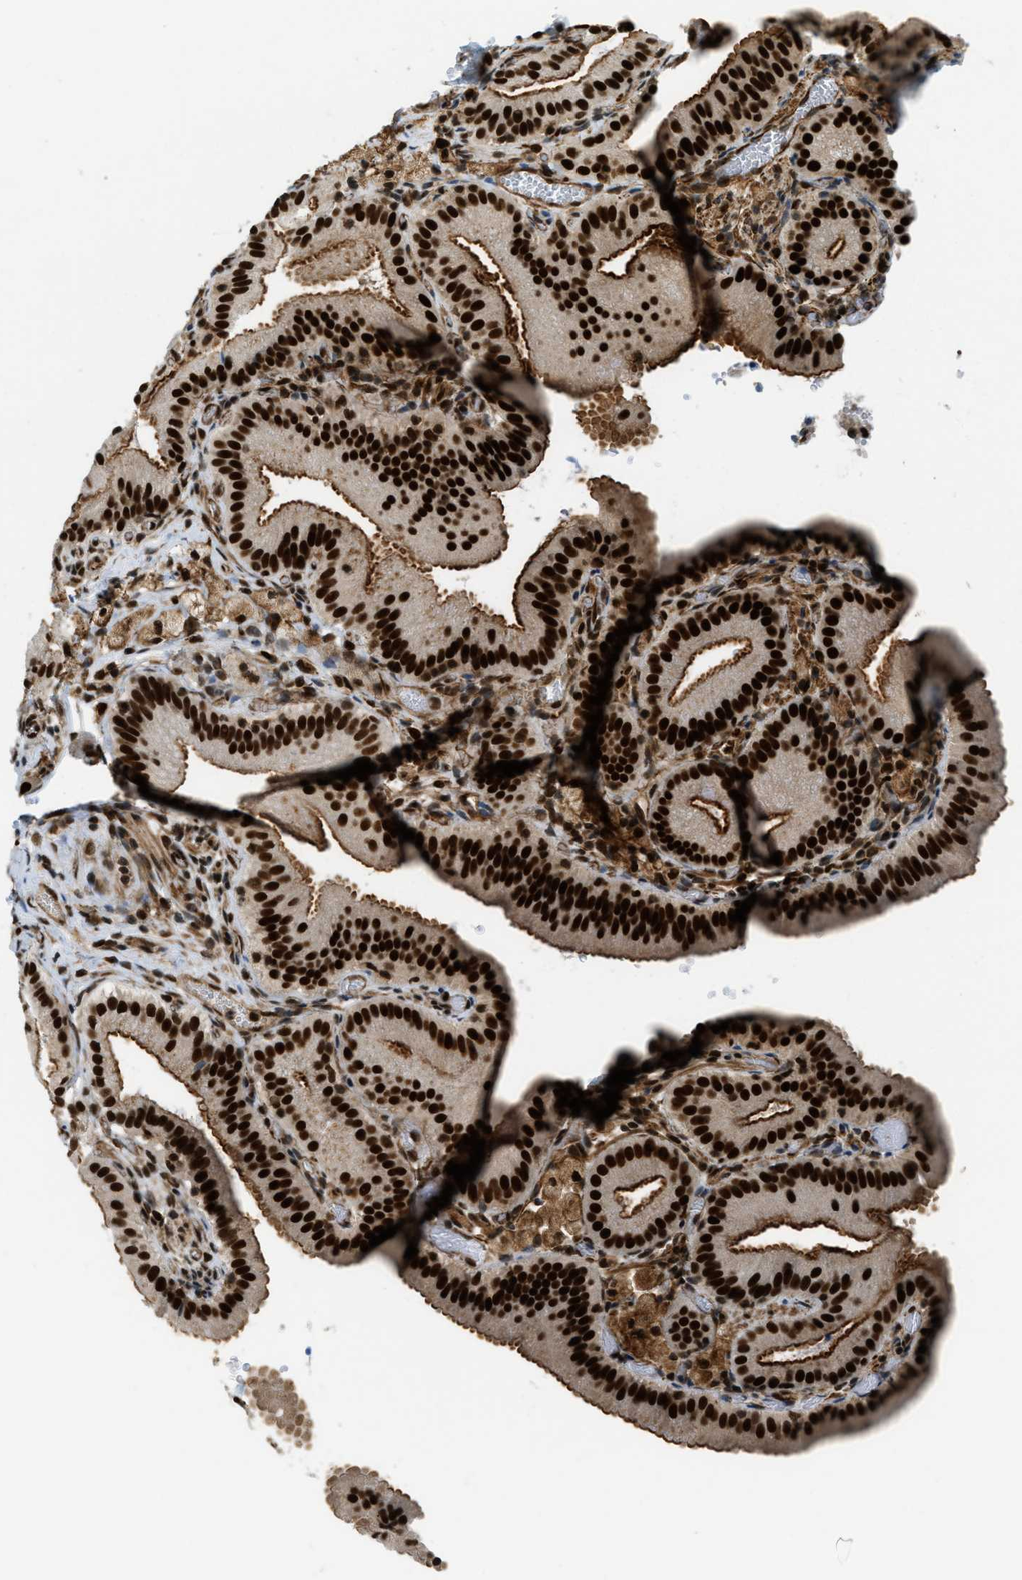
{"staining": {"intensity": "strong", "quantity": ">75%", "location": "cytoplasmic/membranous,nuclear"}, "tissue": "gallbladder", "cell_type": "Glandular cells", "image_type": "normal", "snomed": [{"axis": "morphology", "description": "Normal tissue, NOS"}, {"axis": "topography", "description": "Gallbladder"}], "caption": "A high-resolution image shows IHC staining of benign gallbladder, which demonstrates strong cytoplasmic/membranous,nuclear positivity in approximately >75% of glandular cells.", "gene": "ZFR", "patient": {"sex": "male", "age": 54}}